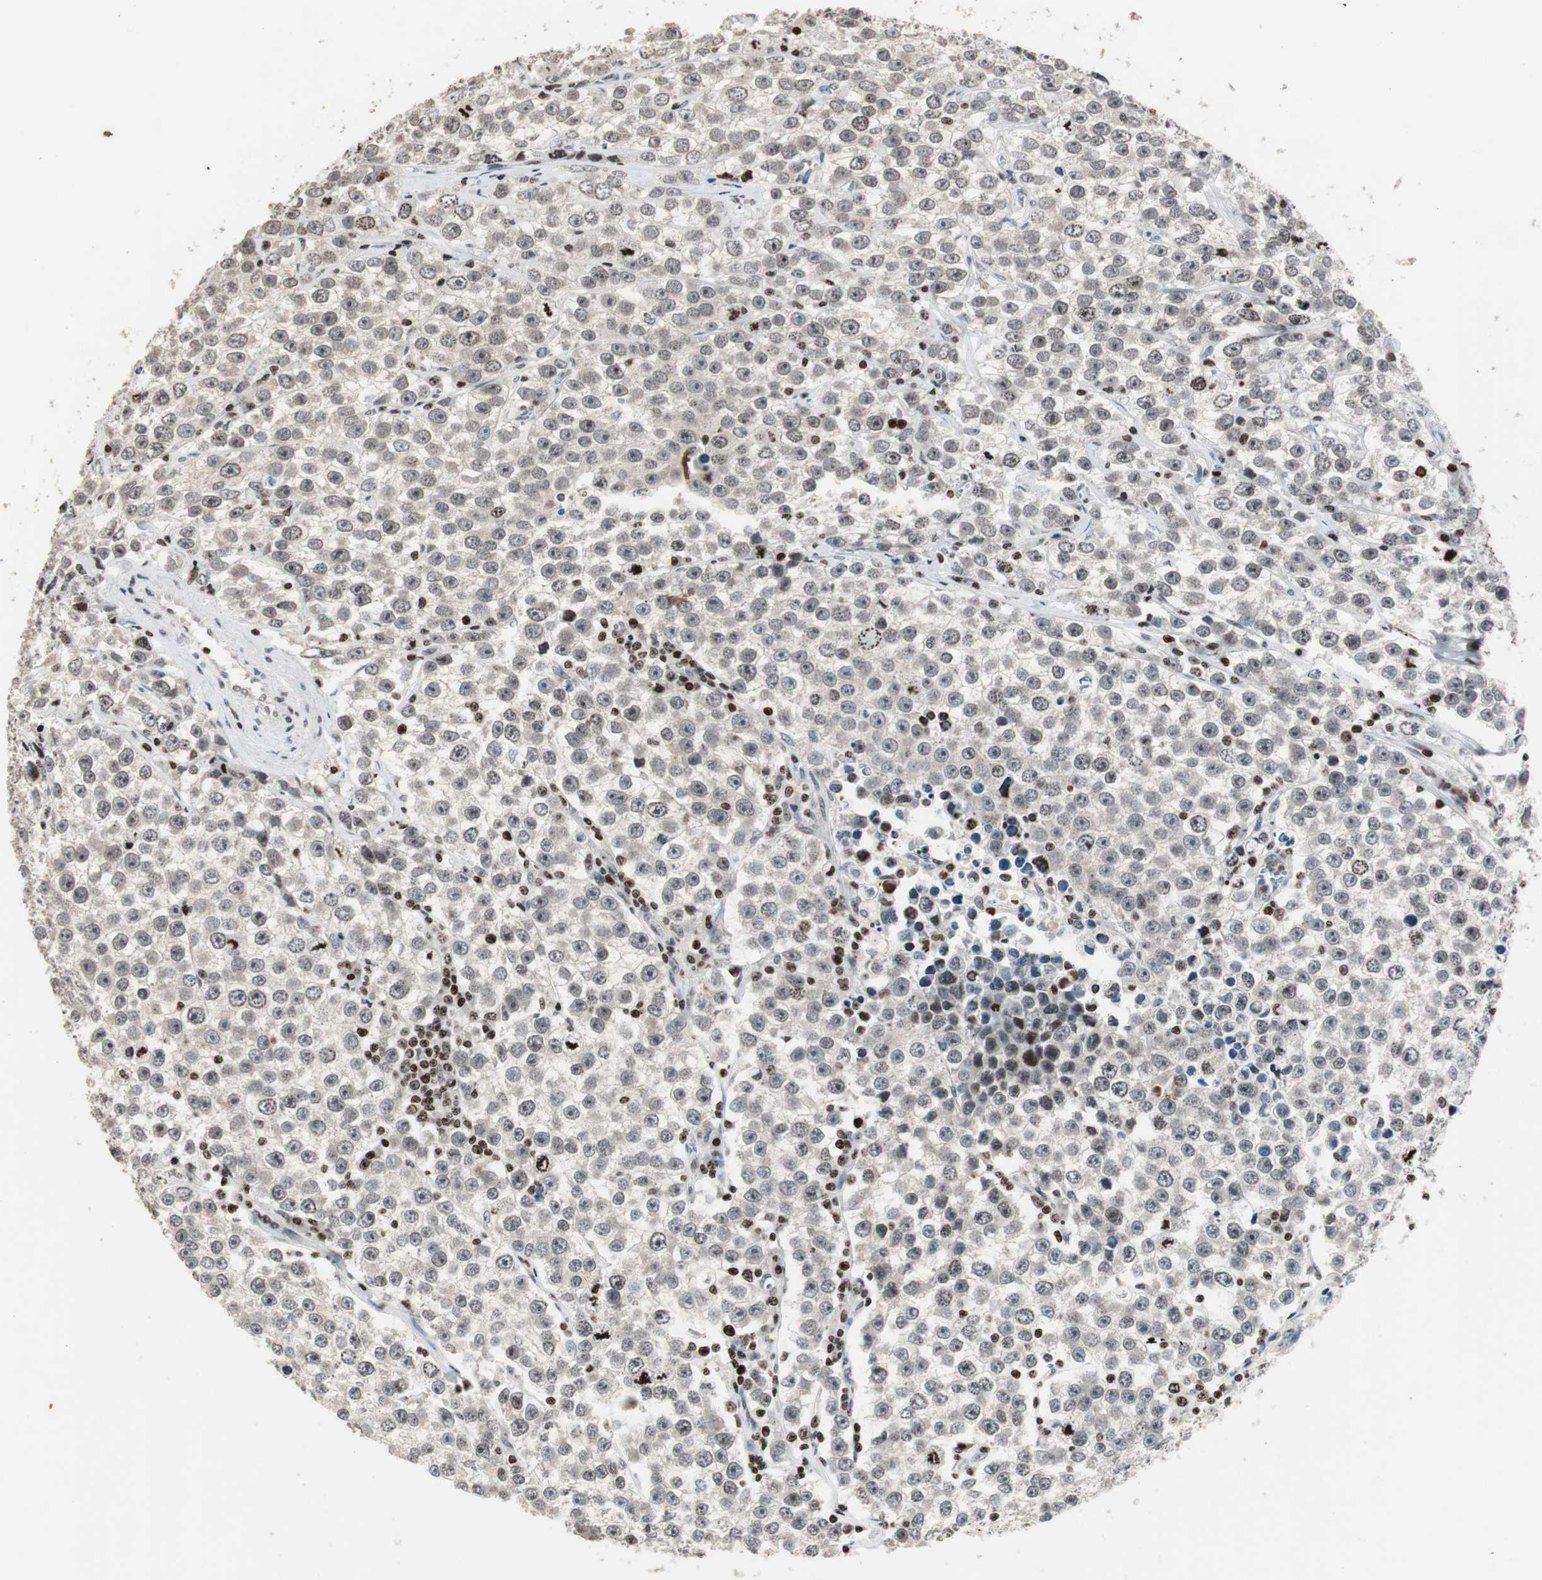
{"staining": {"intensity": "negative", "quantity": "none", "location": "none"}, "tissue": "testis cancer", "cell_type": "Tumor cells", "image_type": "cancer", "snomed": [{"axis": "morphology", "description": "Seminoma, NOS"}, {"axis": "morphology", "description": "Carcinoma, Embryonal, NOS"}, {"axis": "topography", "description": "Testis"}], "caption": "This is an immunohistochemistry (IHC) micrograph of human testis cancer (seminoma). There is no expression in tumor cells.", "gene": "PAXIP1", "patient": {"sex": "male", "age": 52}}